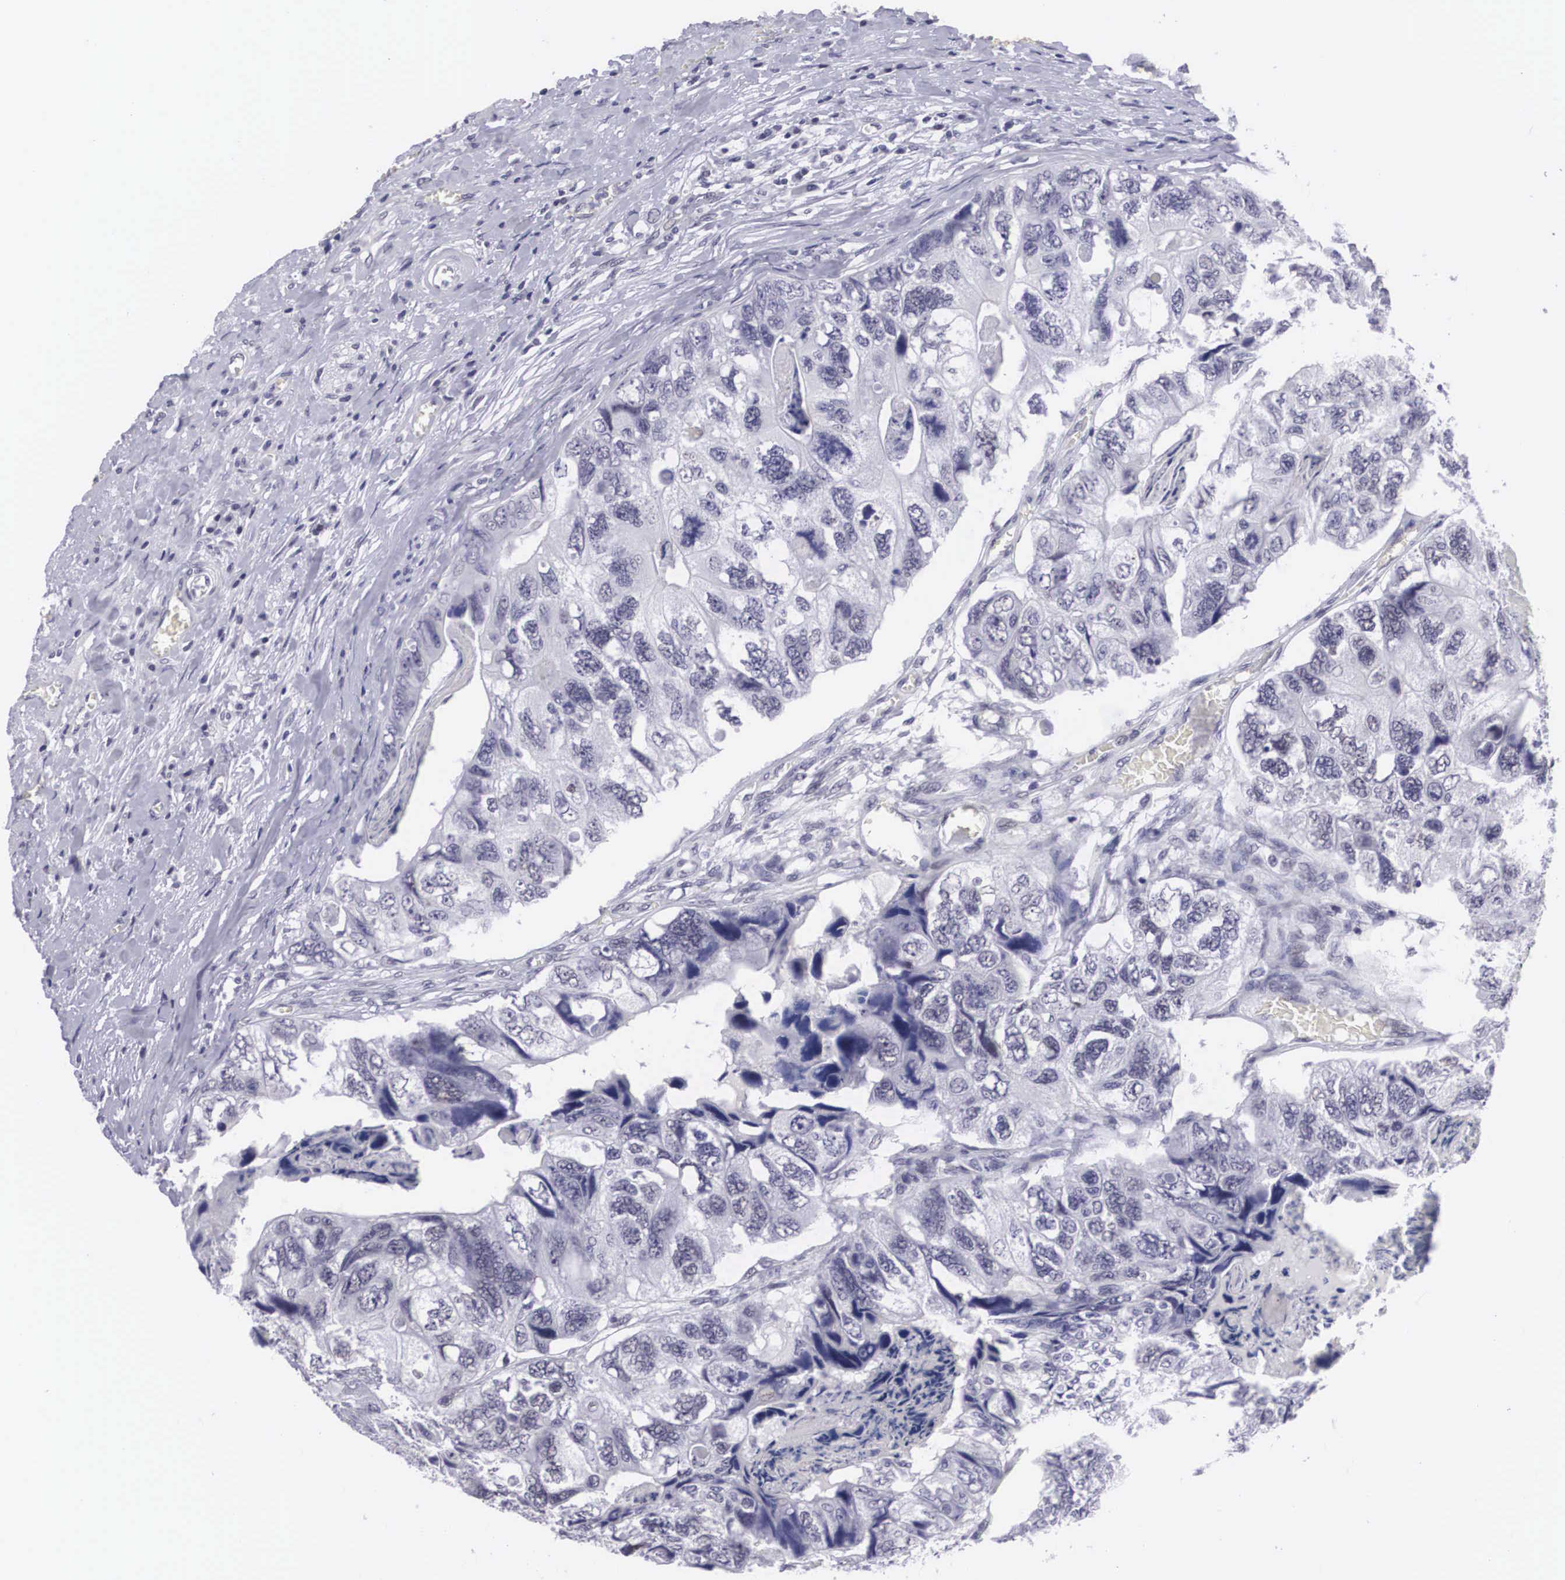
{"staining": {"intensity": "negative", "quantity": "none", "location": "none"}, "tissue": "colorectal cancer", "cell_type": "Tumor cells", "image_type": "cancer", "snomed": [{"axis": "morphology", "description": "Adenocarcinoma, NOS"}, {"axis": "topography", "description": "Rectum"}], "caption": "The immunohistochemistry histopathology image has no significant expression in tumor cells of adenocarcinoma (colorectal) tissue.", "gene": "C22orf31", "patient": {"sex": "female", "age": 82}}